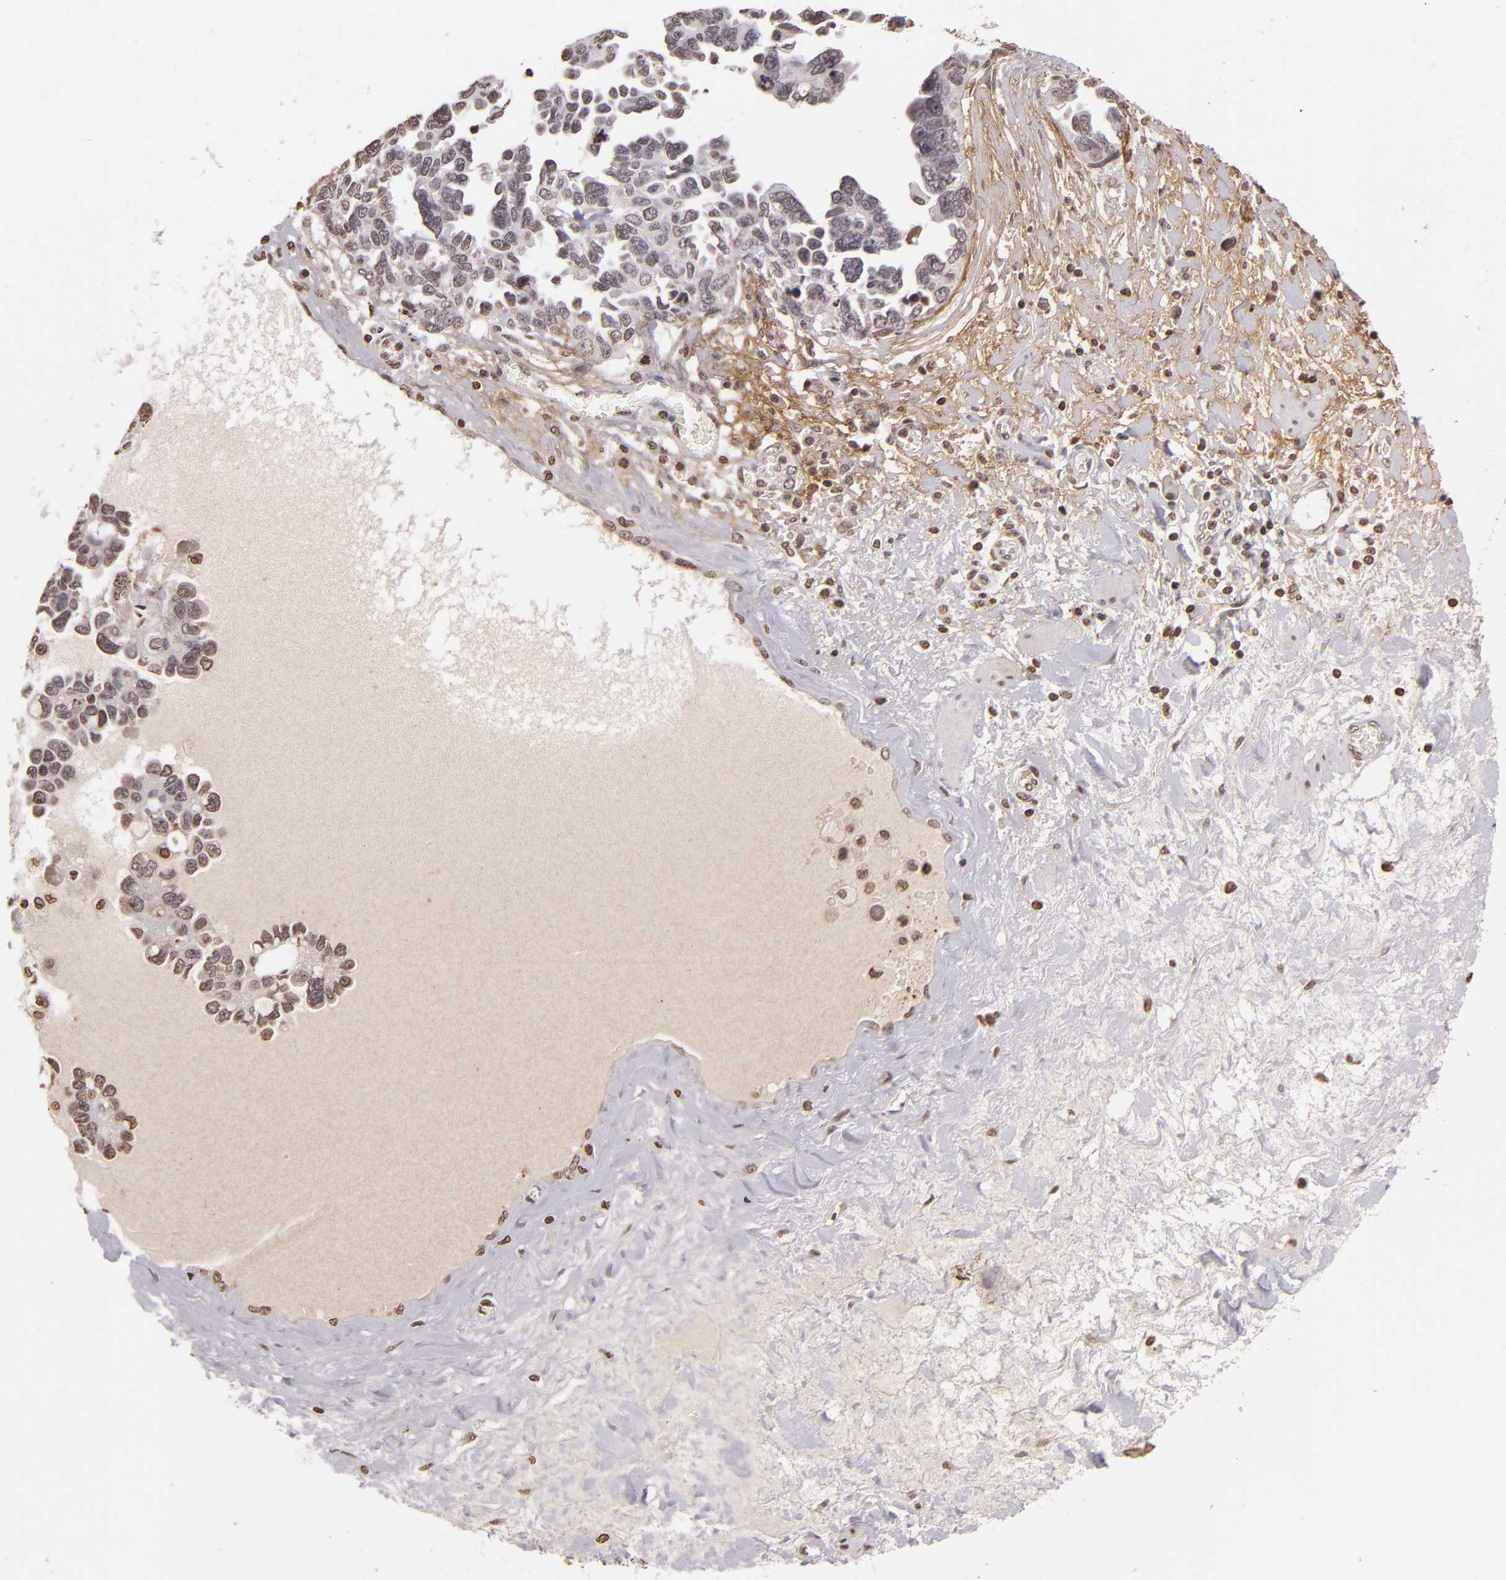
{"staining": {"intensity": "negative", "quantity": "none", "location": "none"}, "tissue": "ovarian cancer", "cell_type": "Tumor cells", "image_type": "cancer", "snomed": [{"axis": "morphology", "description": "Cystadenocarcinoma, serous, NOS"}, {"axis": "topography", "description": "Ovary"}], "caption": "Tumor cells are negative for protein expression in human ovarian serous cystadenocarcinoma. (Brightfield microscopy of DAB immunohistochemistry at high magnification).", "gene": "THRB", "patient": {"sex": "female", "age": 63}}